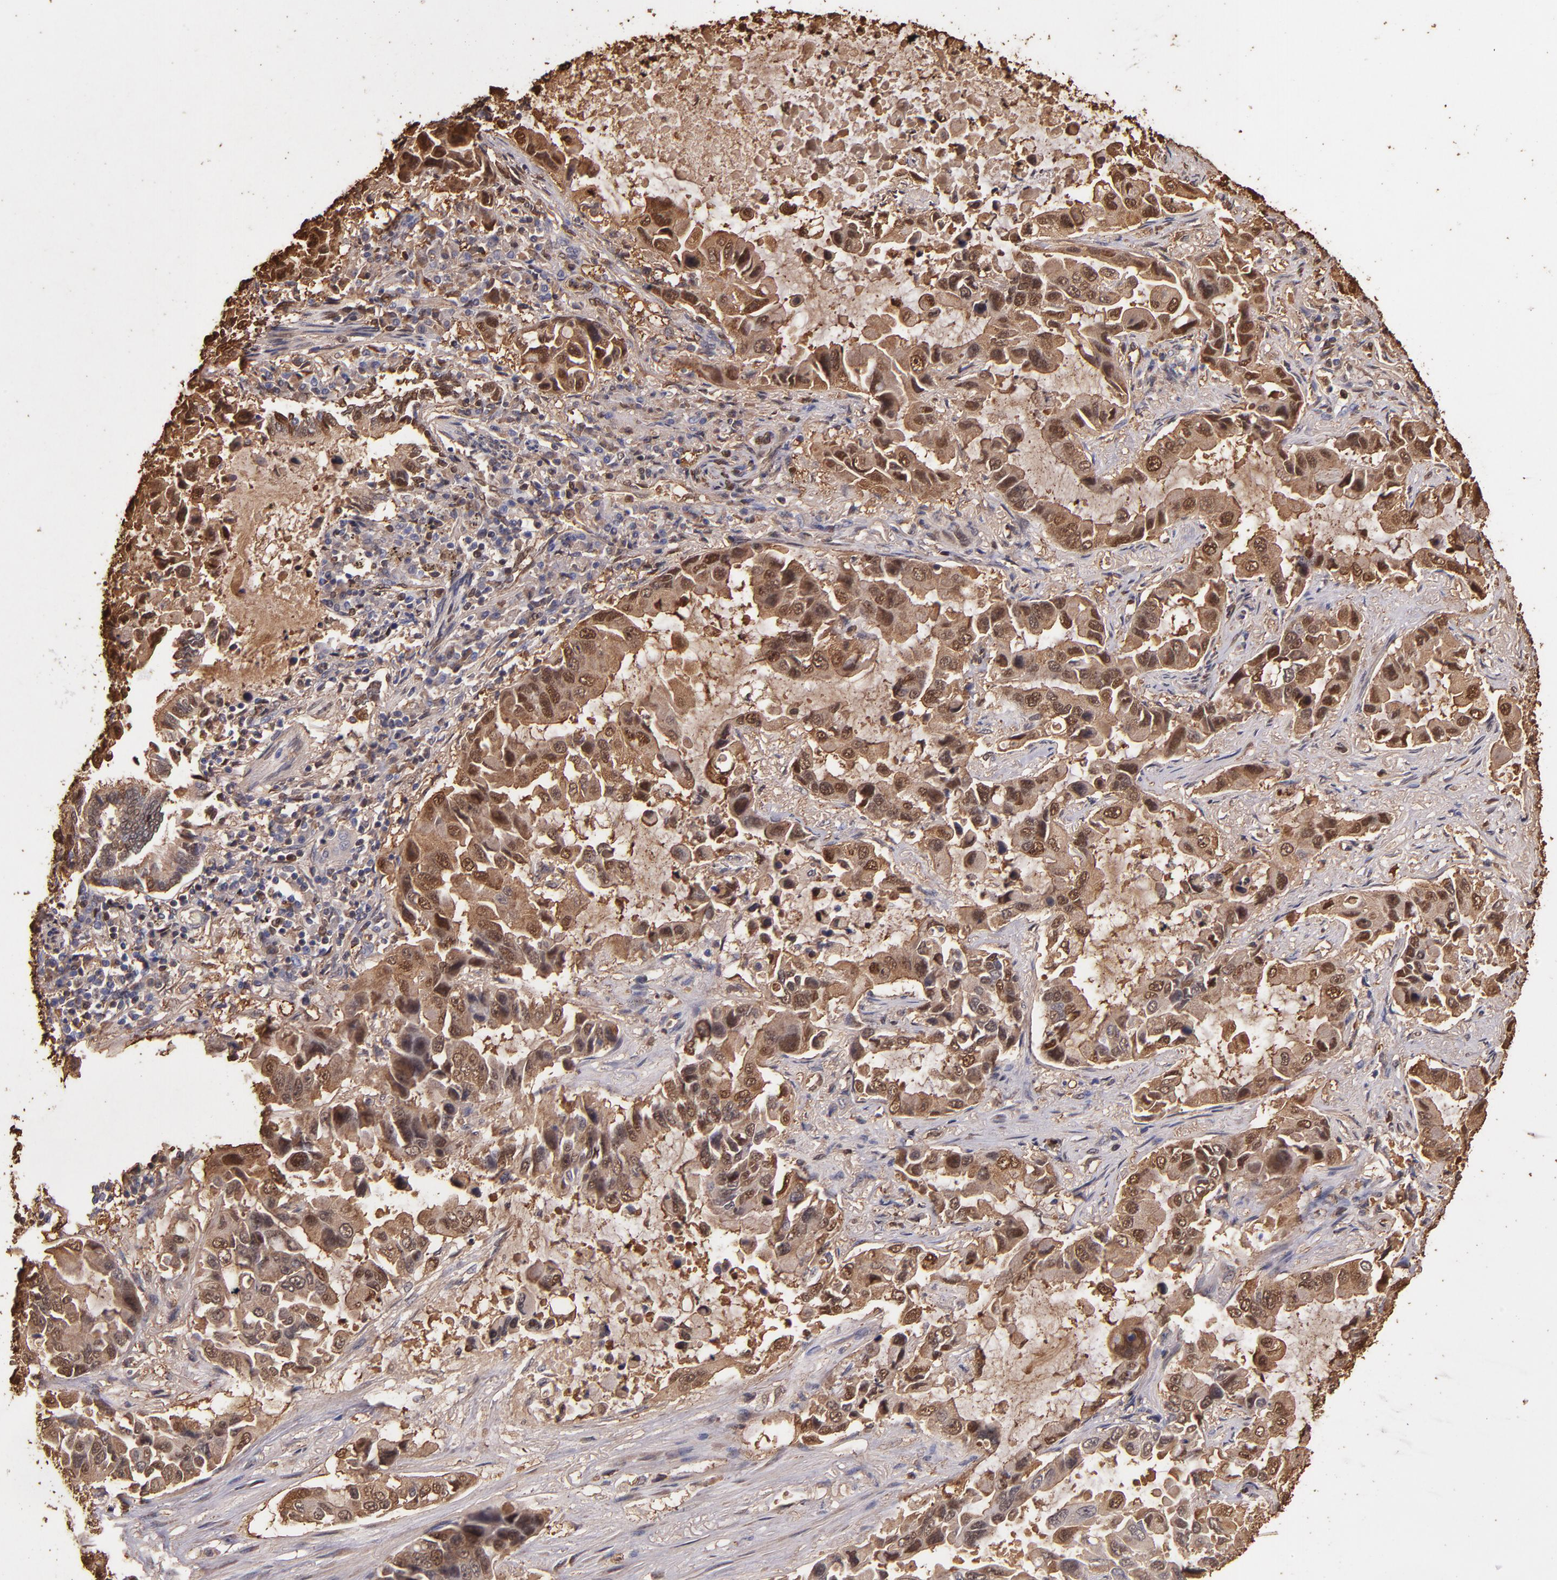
{"staining": {"intensity": "moderate", "quantity": ">75%", "location": "cytoplasmic/membranous,nuclear"}, "tissue": "lung cancer", "cell_type": "Tumor cells", "image_type": "cancer", "snomed": [{"axis": "morphology", "description": "Adenocarcinoma, NOS"}, {"axis": "topography", "description": "Lung"}], "caption": "IHC micrograph of human lung cancer (adenocarcinoma) stained for a protein (brown), which displays medium levels of moderate cytoplasmic/membranous and nuclear staining in approximately >75% of tumor cells.", "gene": "S100A6", "patient": {"sex": "male", "age": 64}}